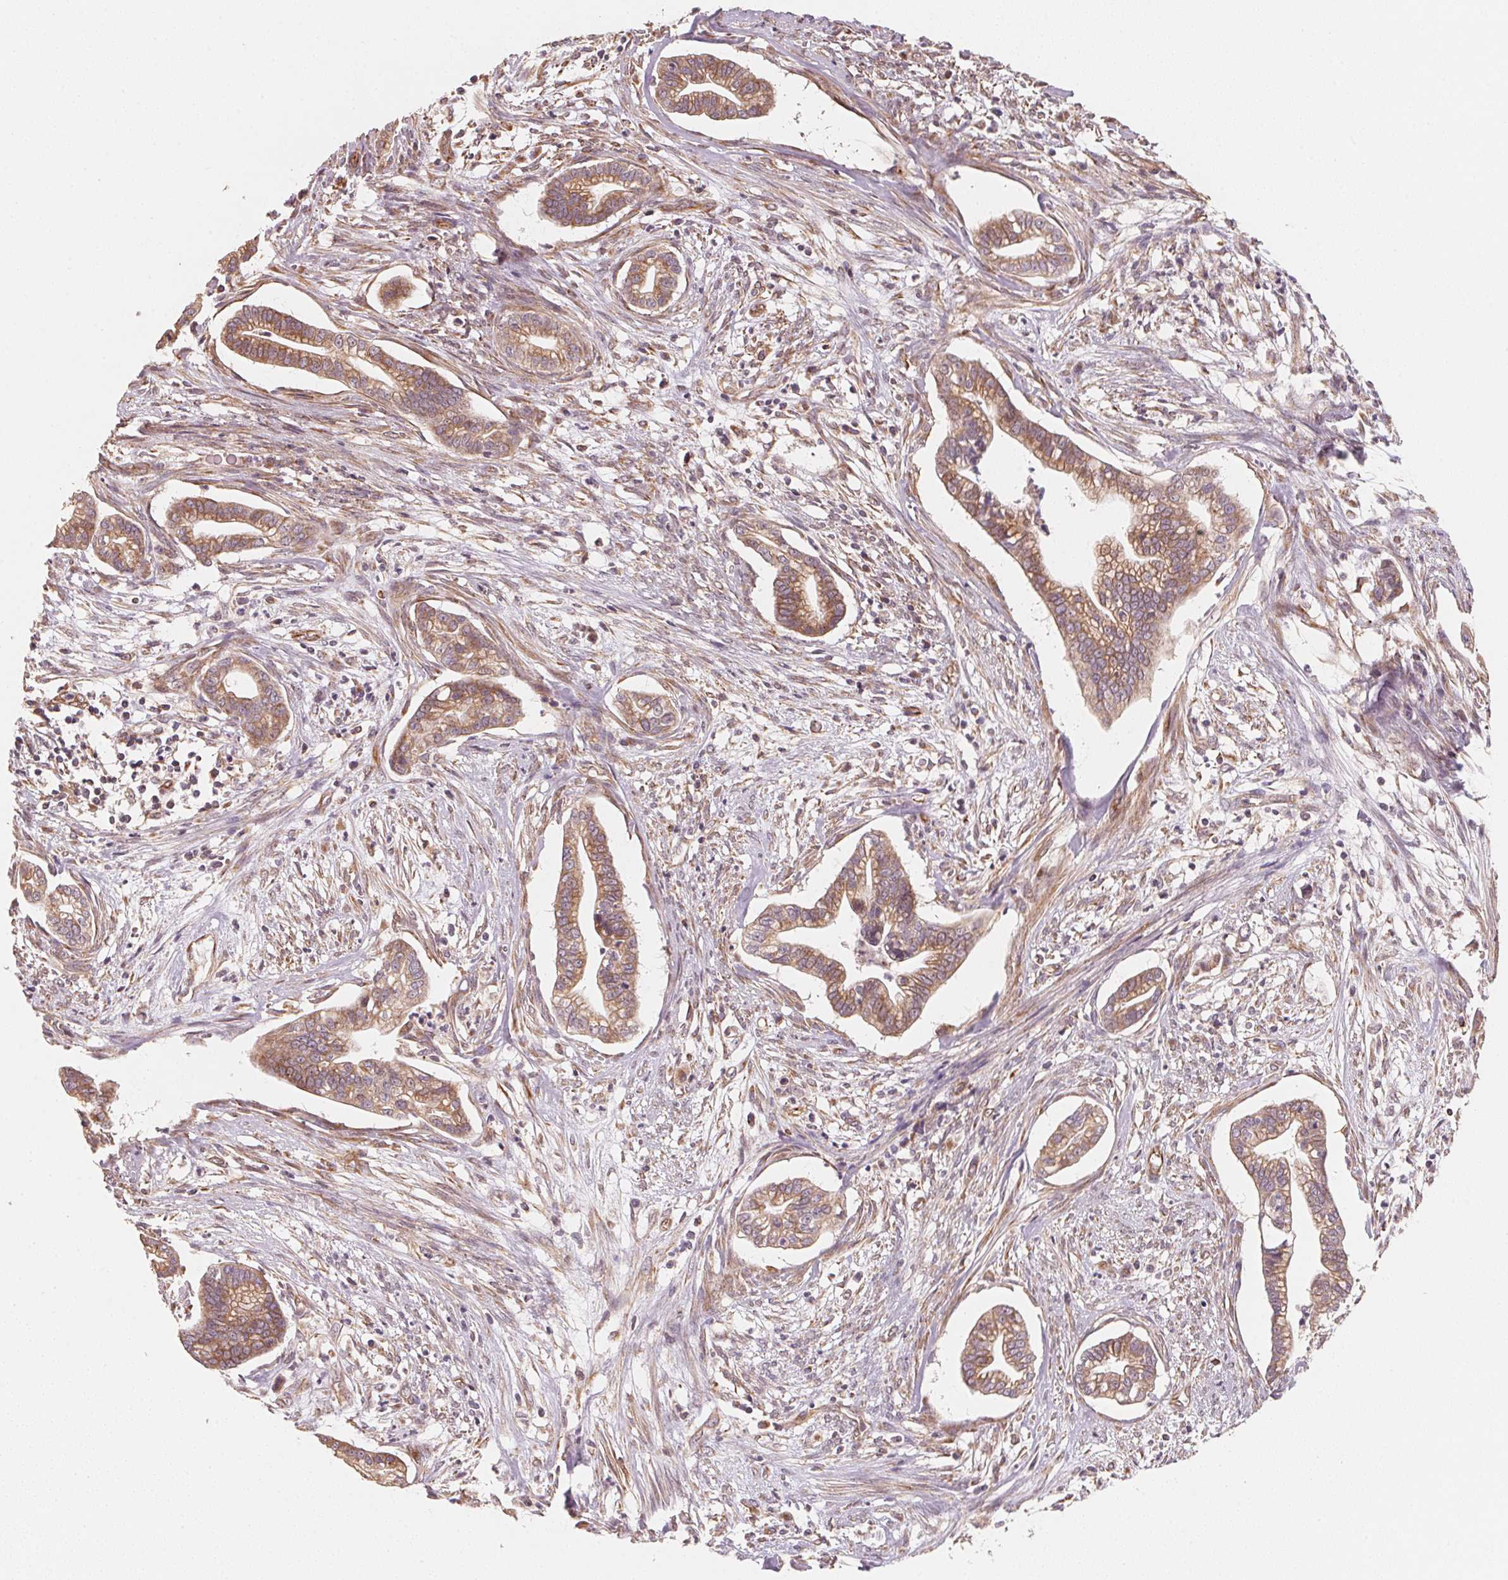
{"staining": {"intensity": "moderate", "quantity": ">75%", "location": "cytoplasmic/membranous"}, "tissue": "cervical cancer", "cell_type": "Tumor cells", "image_type": "cancer", "snomed": [{"axis": "morphology", "description": "Adenocarcinoma, NOS"}, {"axis": "topography", "description": "Cervix"}], "caption": "This image demonstrates cervical cancer (adenocarcinoma) stained with immunohistochemistry (IHC) to label a protein in brown. The cytoplasmic/membranous of tumor cells show moderate positivity for the protein. Nuclei are counter-stained blue.", "gene": "TSPAN12", "patient": {"sex": "female", "age": 62}}